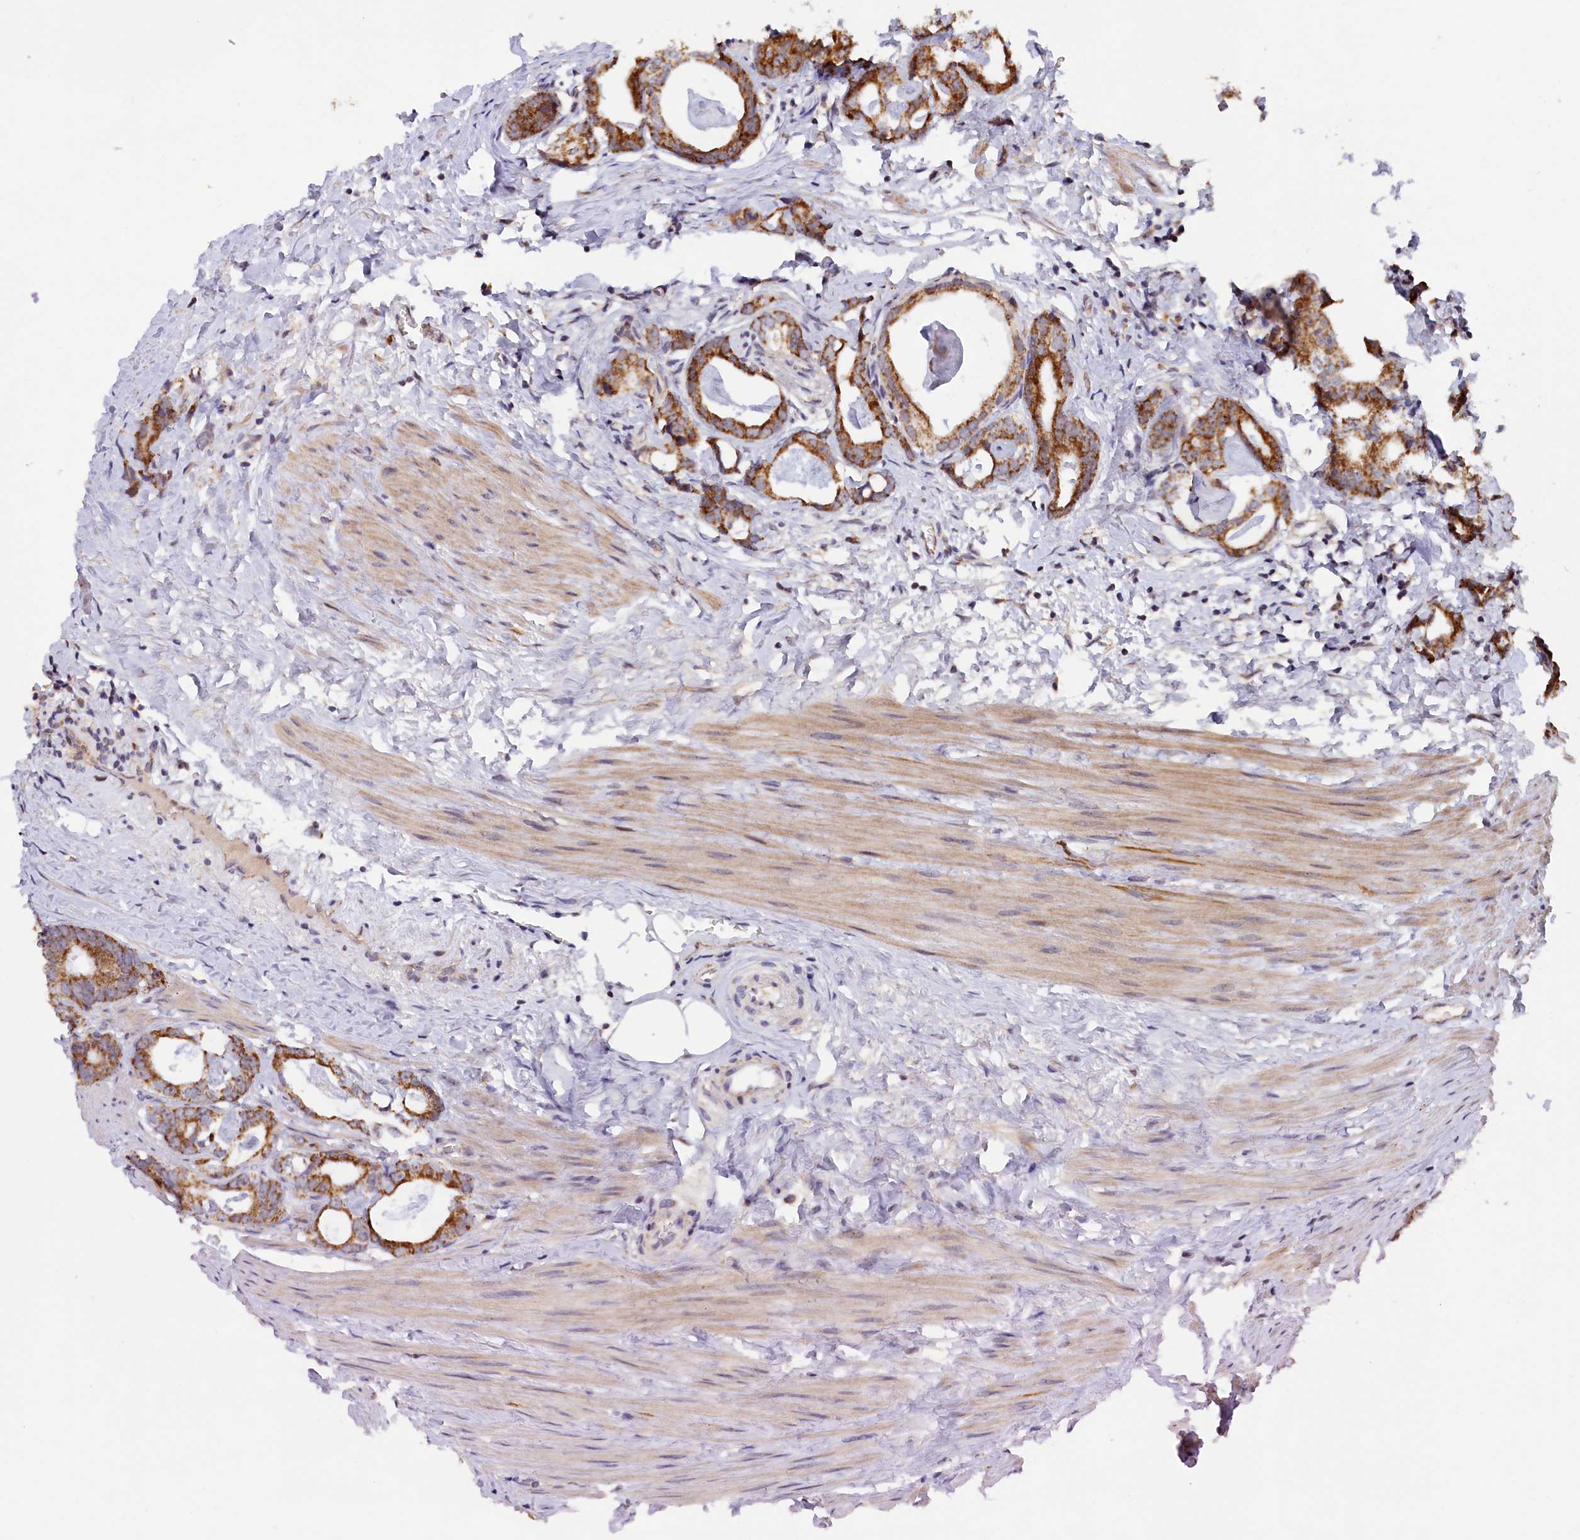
{"staining": {"intensity": "strong", "quantity": ">75%", "location": "cytoplasmic/membranous"}, "tissue": "prostate cancer", "cell_type": "Tumor cells", "image_type": "cancer", "snomed": [{"axis": "morphology", "description": "Adenocarcinoma, Low grade"}, {"axis": "topography", "description": "Prostate"}], "caption": "About >75% of tumor cells in human prostate cancer display strong cytoplasmic/membranous protein positivity as visualized by brown immunohistochemical staining.", "gene": "DUS3L", "patient": {"sex": "male", "age": 71}}